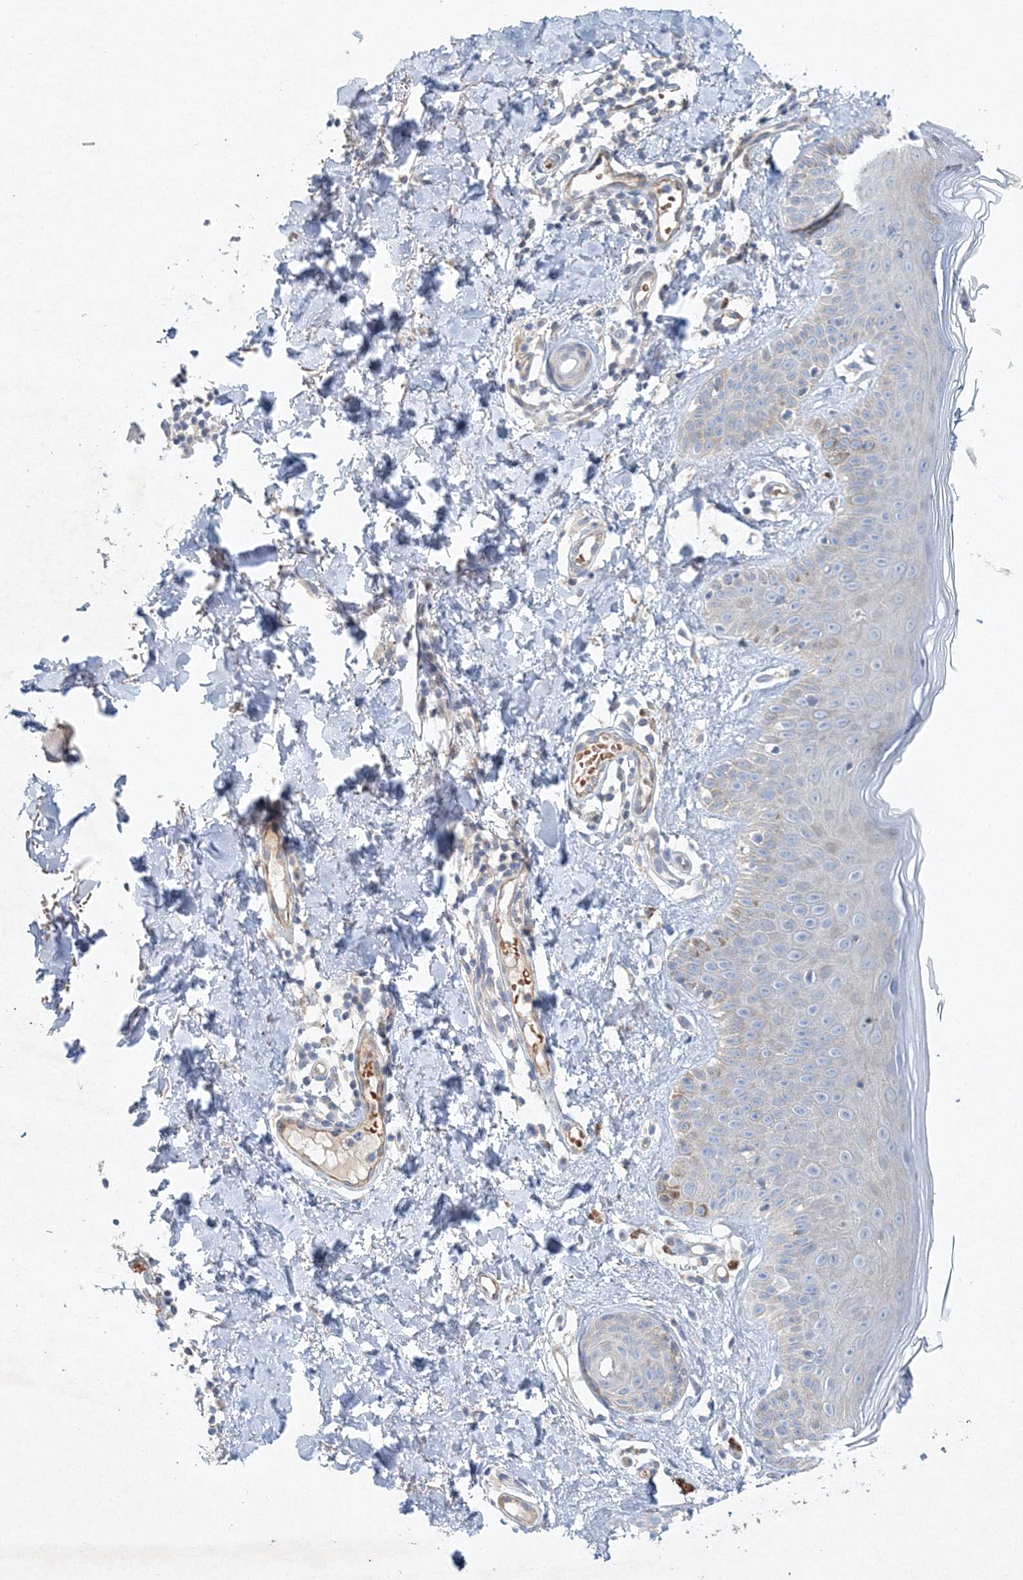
{"staining": {"intensity": "weak", "quantity": ">75%", "location": "cytoplasmic/membranous"}, "tissue": "skin", "cell_type": "Fibroblasts", "image_type": "normal", "snomed": [{"axis": "morphology", "description": "Normal tissue, NOS"}, {"axis": "topography", "description": "Skin"}], "caption": "Protein staining of normal skin displays weak cytoplasmic/membranous expression in approximately >75% of fibroblasts.", "gene": "SH3BP5", "patient": {"sex": "male", "age": 52}}